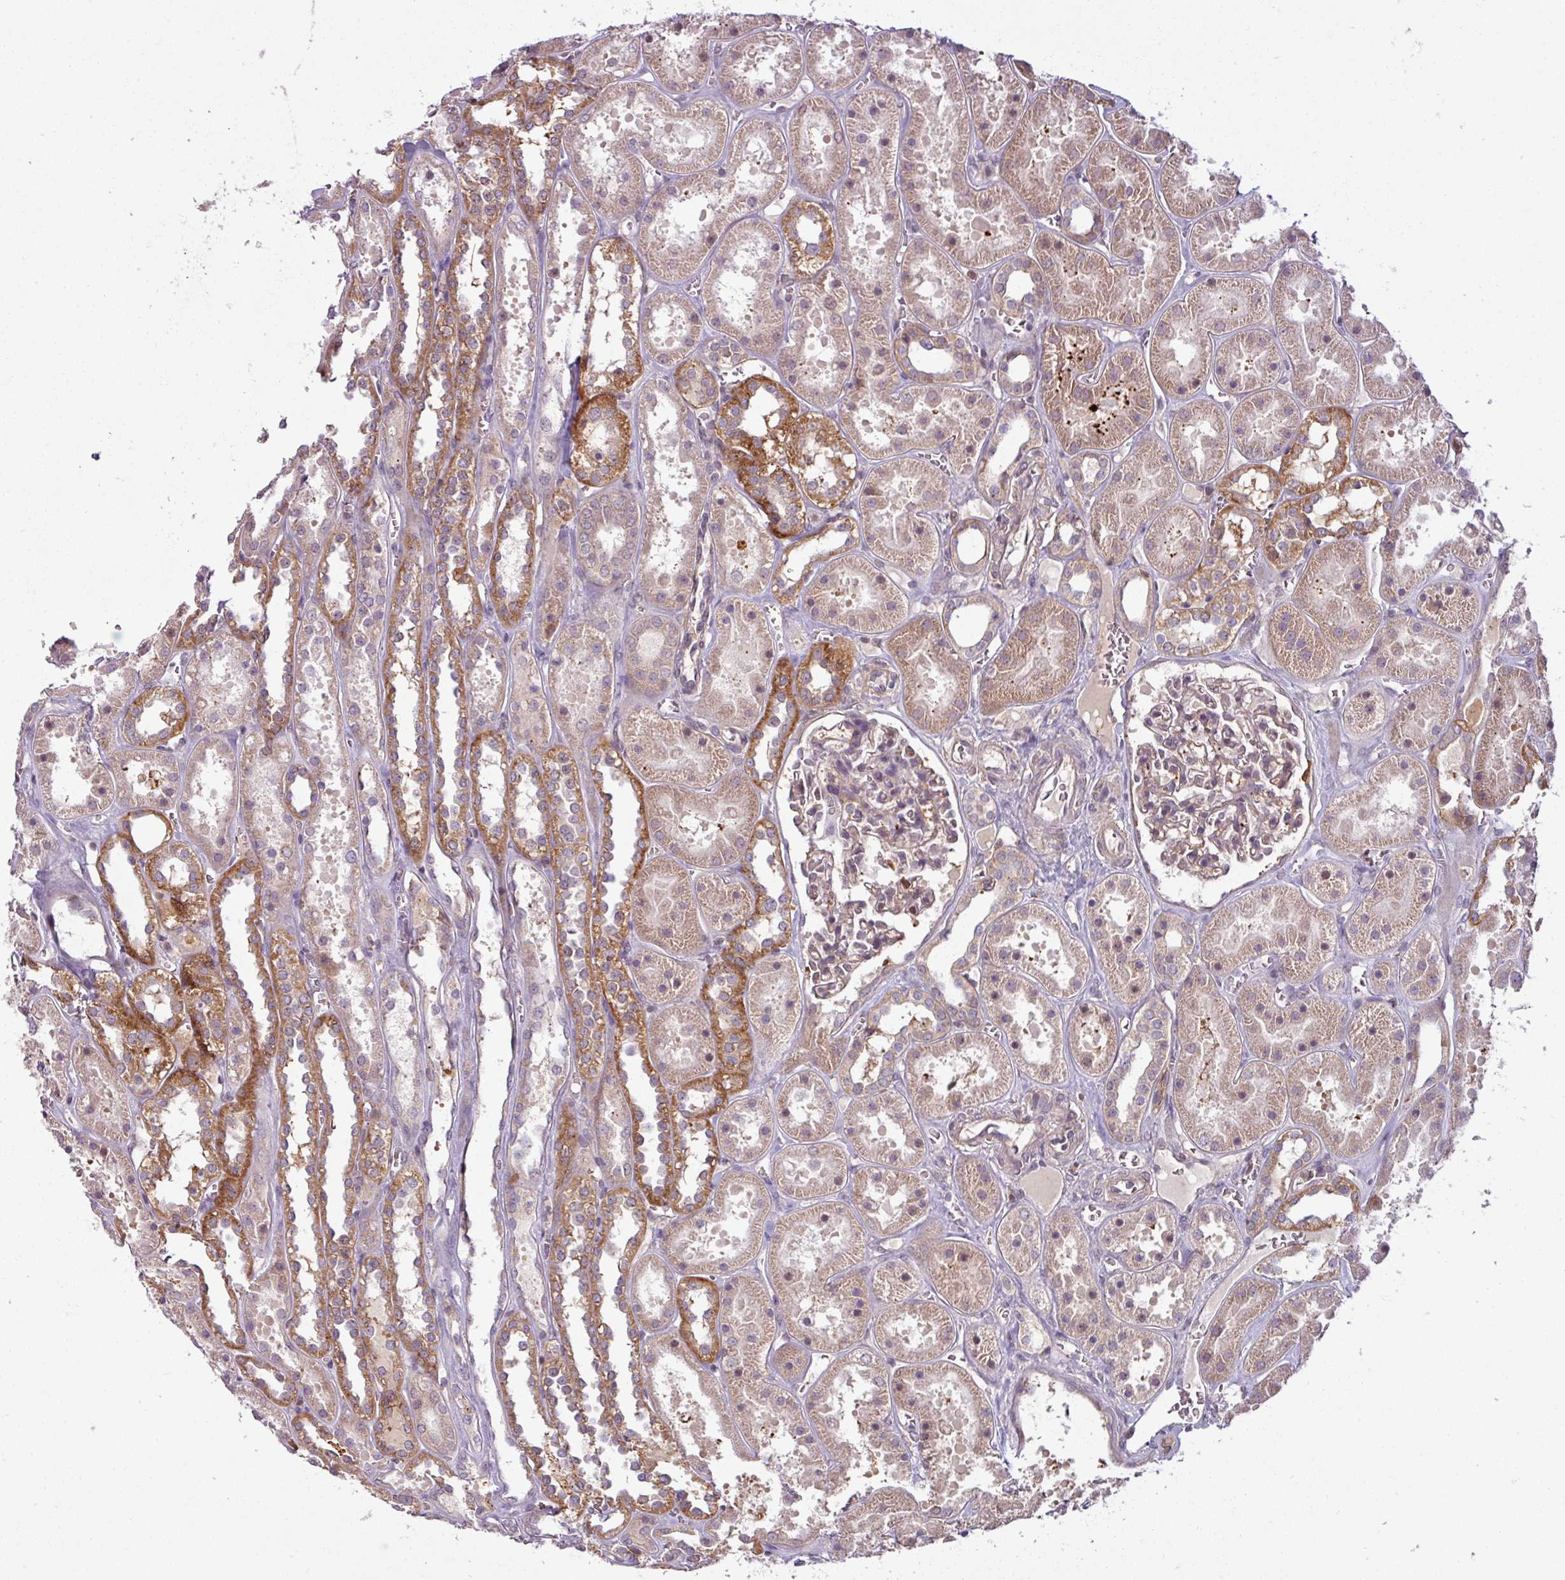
{"staining": {"intensity": "moderate", "quantity": "<25%", "location": "cytoplasmic/membranous"}, "tissue": "kidney", "cell_type": "Cells in glomeruli", "image_type": "normal", "snomed": [{"axis": "morphology", "description": "Normal tissue, NOS"}, {"axis": "topography", "description": "Kidney"}], "caption": "Immunohistochemical staining of benign kidney shows <25% levels of moderate cytoplasmic/membranous protein staining in about <25% of cells in glomeruli.", "gene": "TUSC3", "patient": {"sex": "female", "age": 41}}